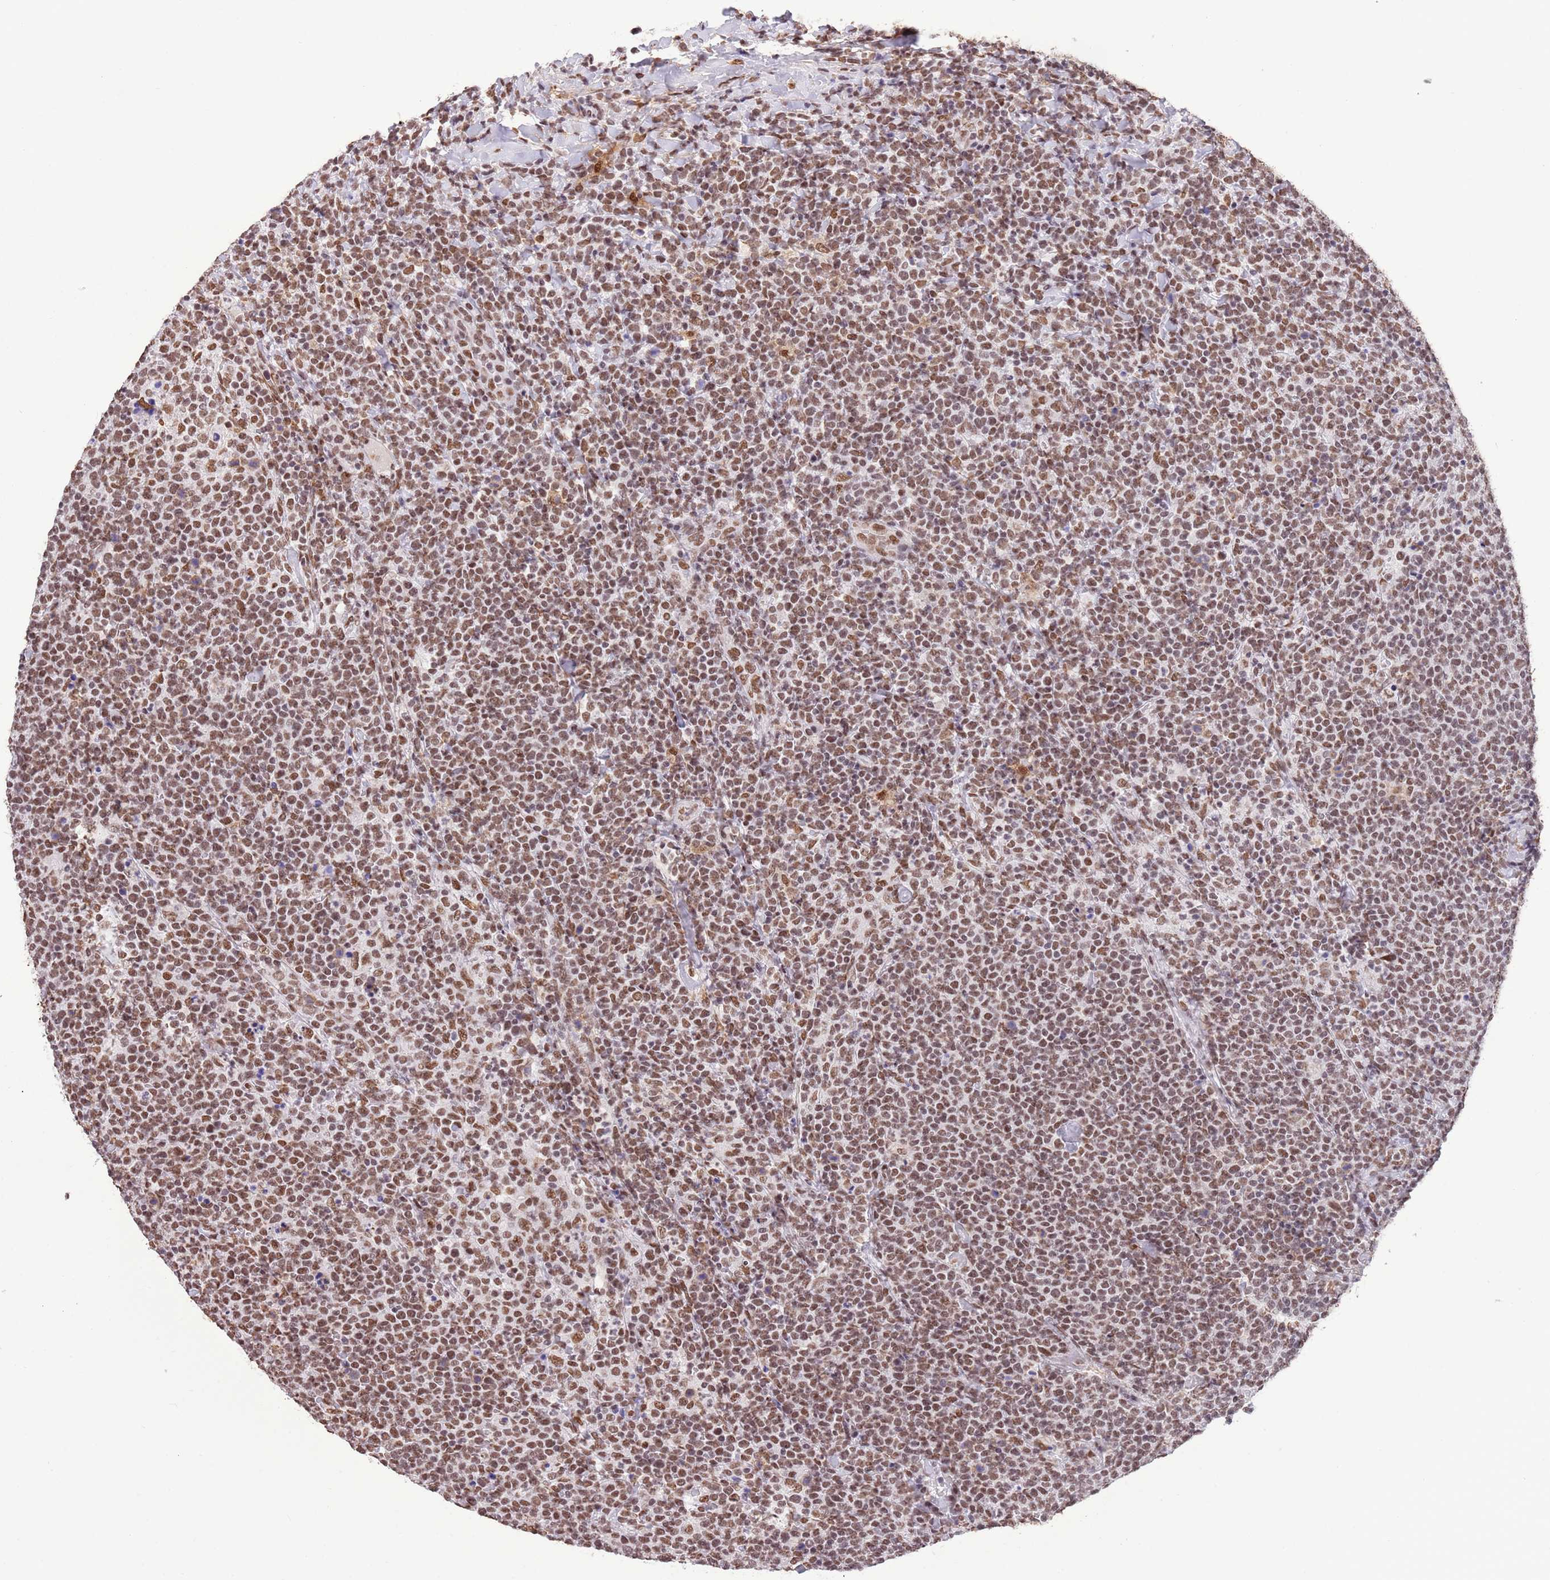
{"staining": {"intensity": "moderate", "quantity": ">75%", "location": "nuclear"}, "tissue": "lymphoma", "cell_type": "Tumor cells", "image_type": "cancer", "snomed": [{"axis": "morphology", "description": "Malignant lymphoma, non-Hodgkin's type, High grade"}, {"axis": "topography", "description": "Lymph node"}], "caption": "Lymphoma stained with a brown dye reveals moderate nuclear positive expression in about >75% of tumor cells.", "gene": "TRIM32", "patient": {"sex": "male", "age": 61}}